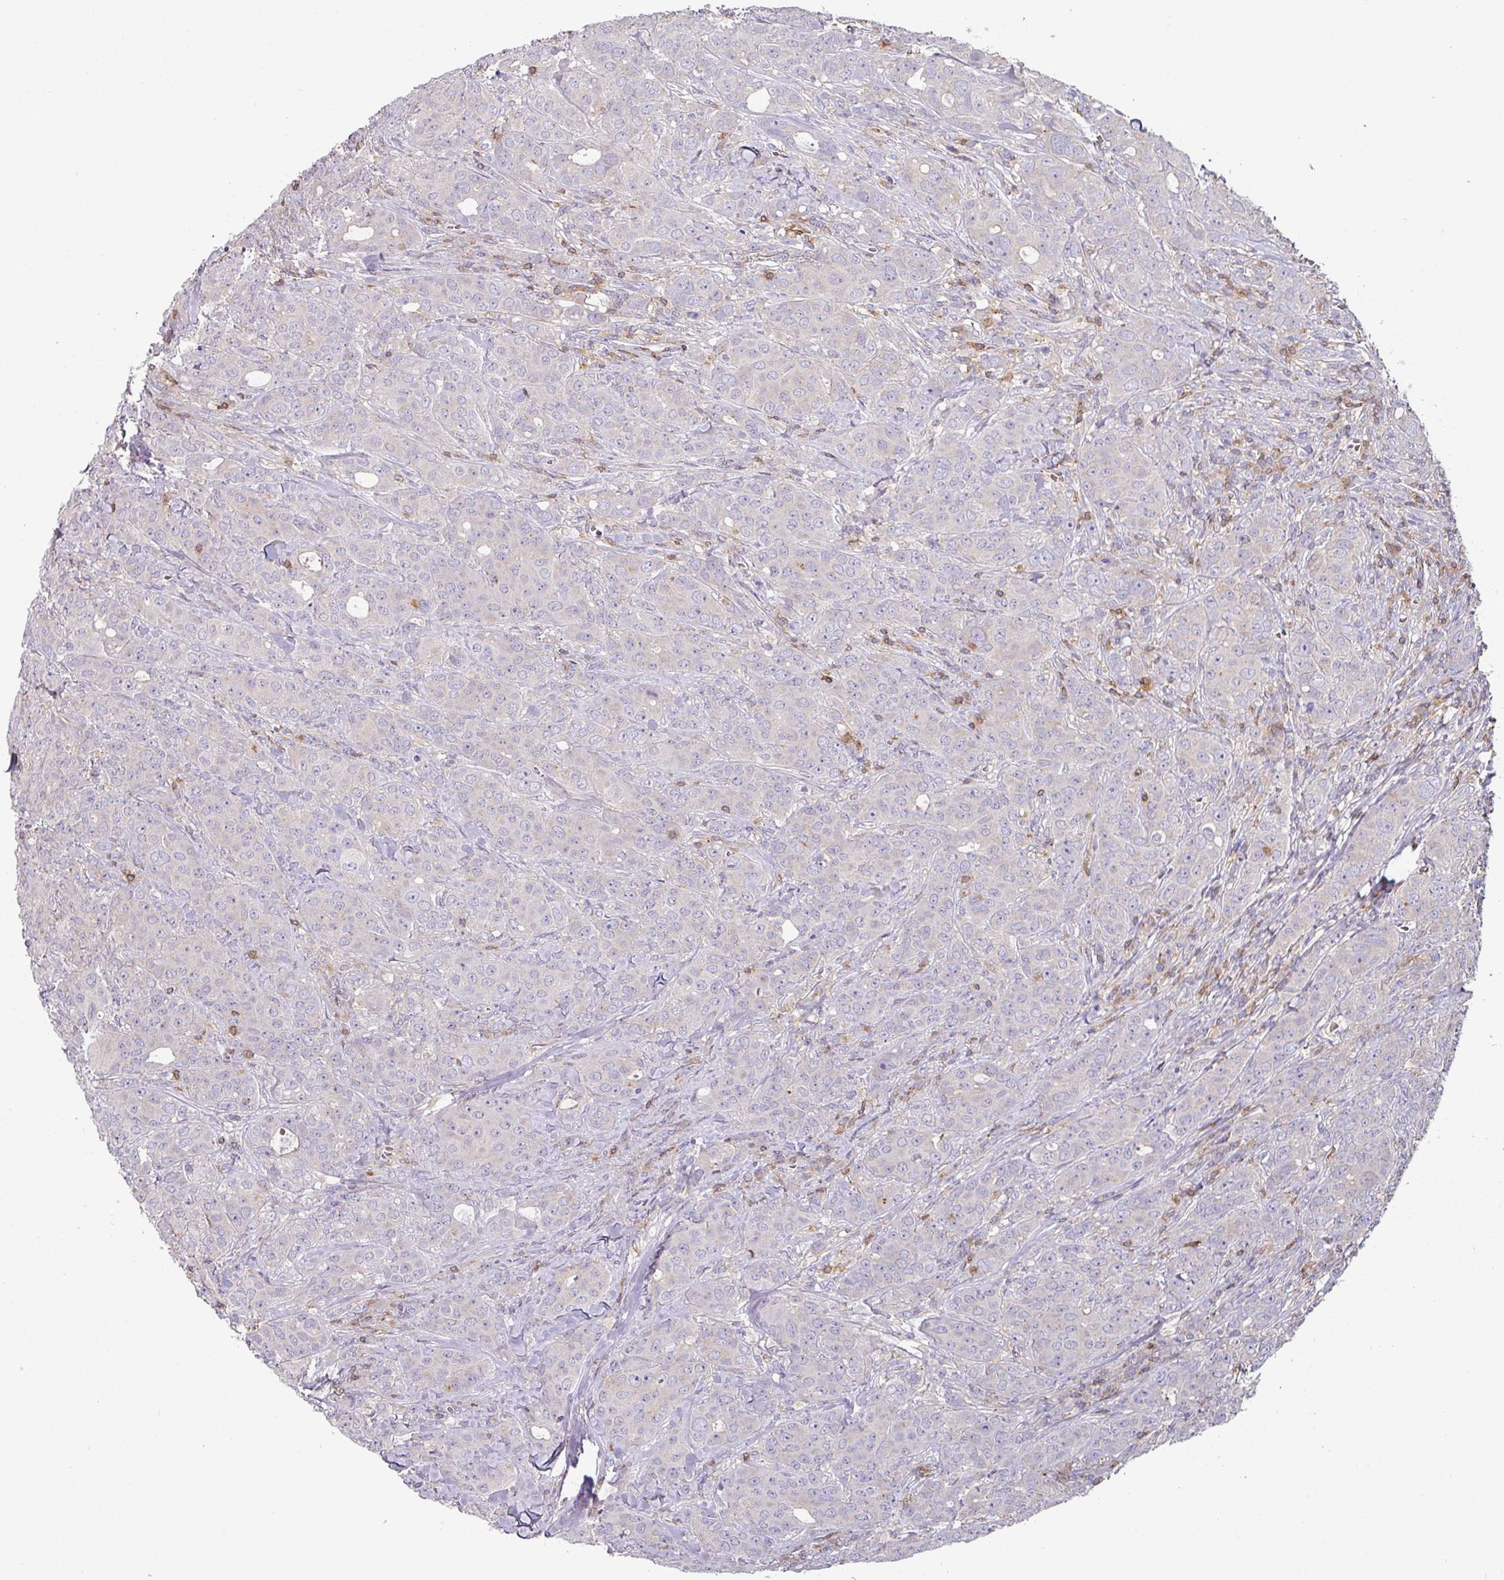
{"staining": {"intensity": "negative", "quantity": "none", "location": "none"}, "tissue": "breast cancer", "cell_type": "Tumor cells", "image_type": "cancer", "snomed": [{"axis": "morphology", "description": "Duct carcinoma"}, {"axis": "topography", "description": "Breast"}], "caption": "IHC micrograph of breast cancer stained for a protein (brown), which exhibits no staining in tumor cells.", "gene": "CD3G", "patient": {"sex": "female", "age": 43}}